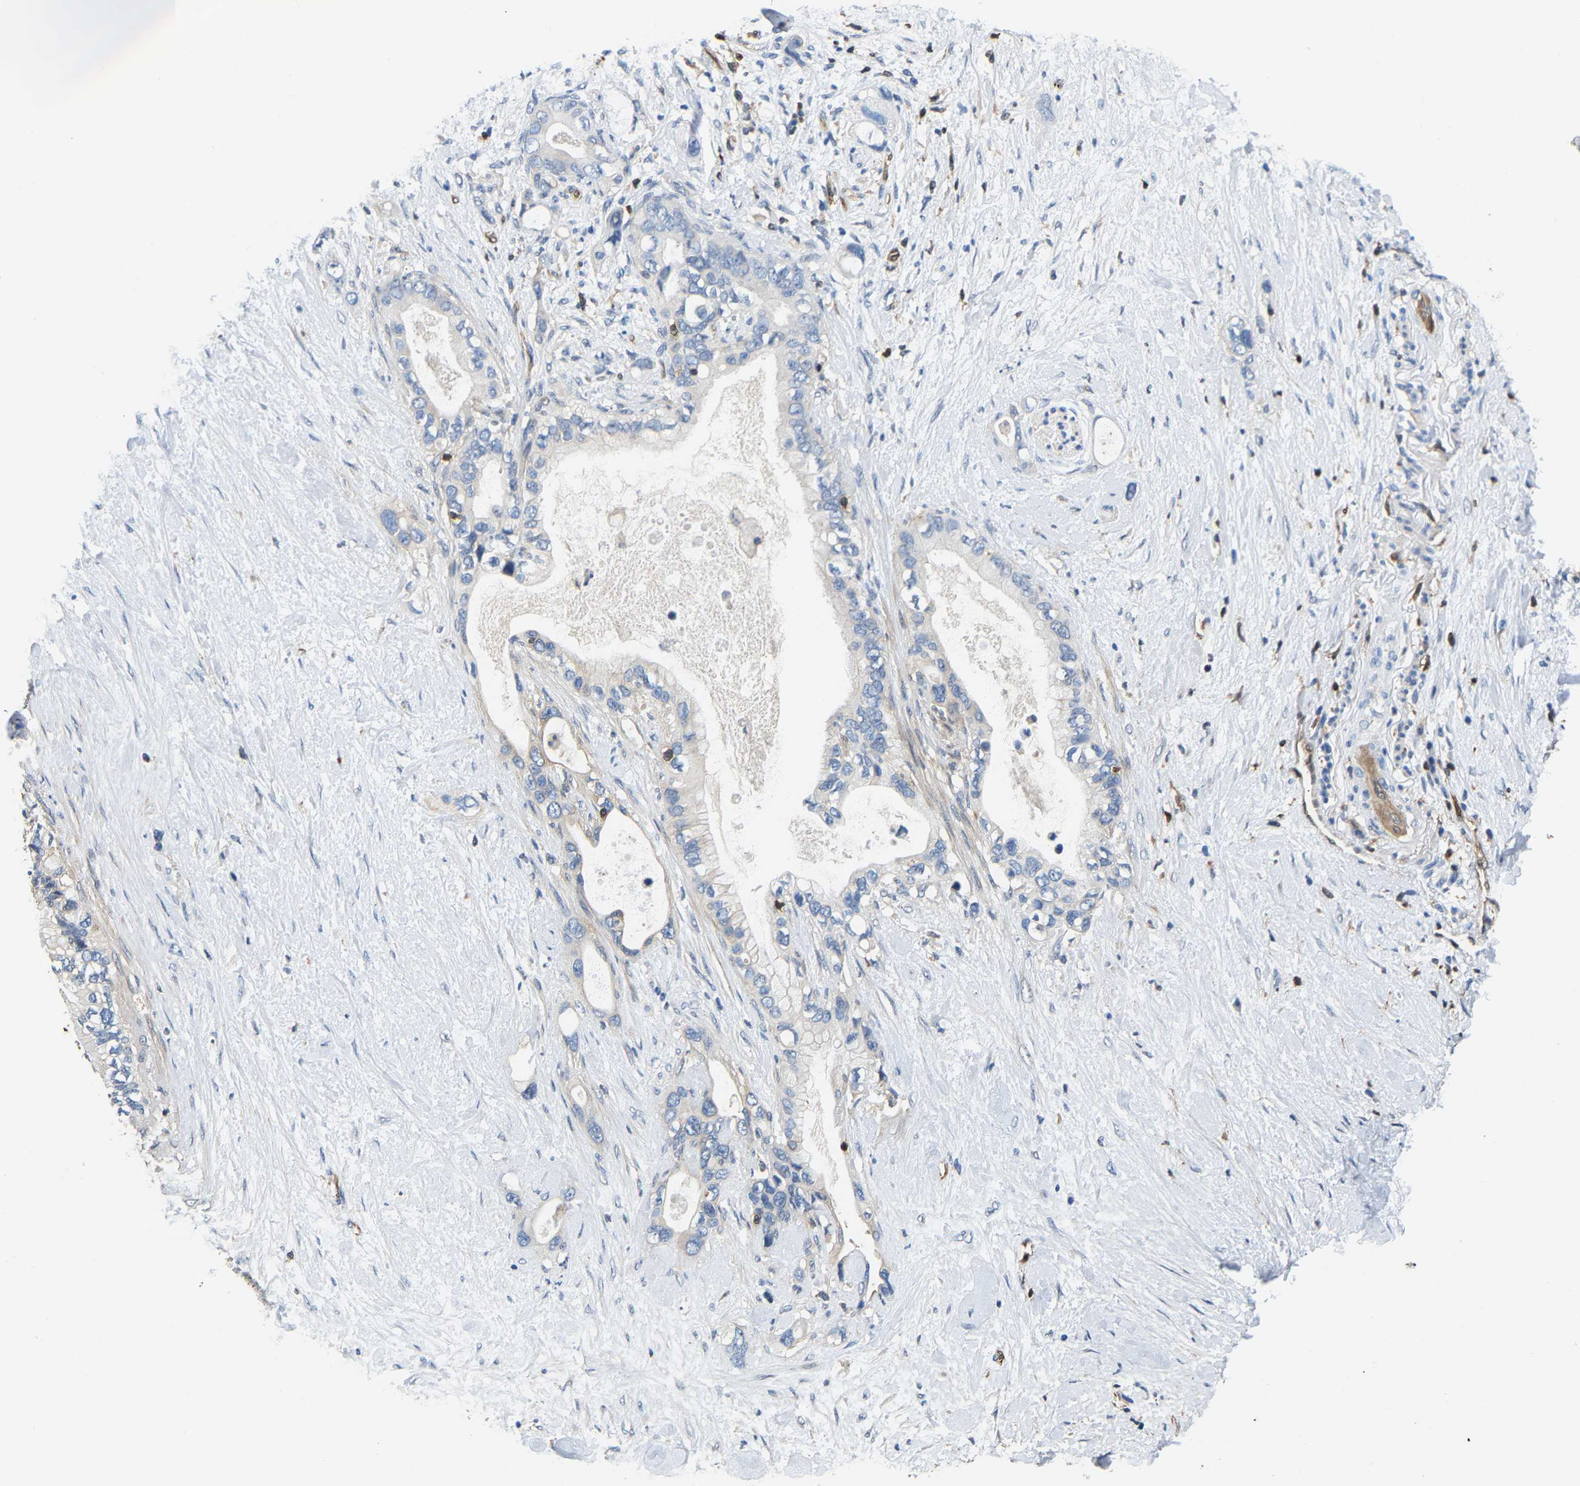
{"staining": {"intensity": "negative", "quantity": "none", "location": "none"}, "tissue": "pancreatic cancer", "cell_type": "Tumor cells", "image_type": "cancer", "snomed": [{"axis": "morphology", "description": "Adenocarcinoma, NOS"}, {"axis": "topography", "description": "Pancreas"}], "caption": "There is no significant staining in tumor cells of pancreatic cancer.", "gene": "GIMAP7", "patient": {"sex": "female", "age": 56}}